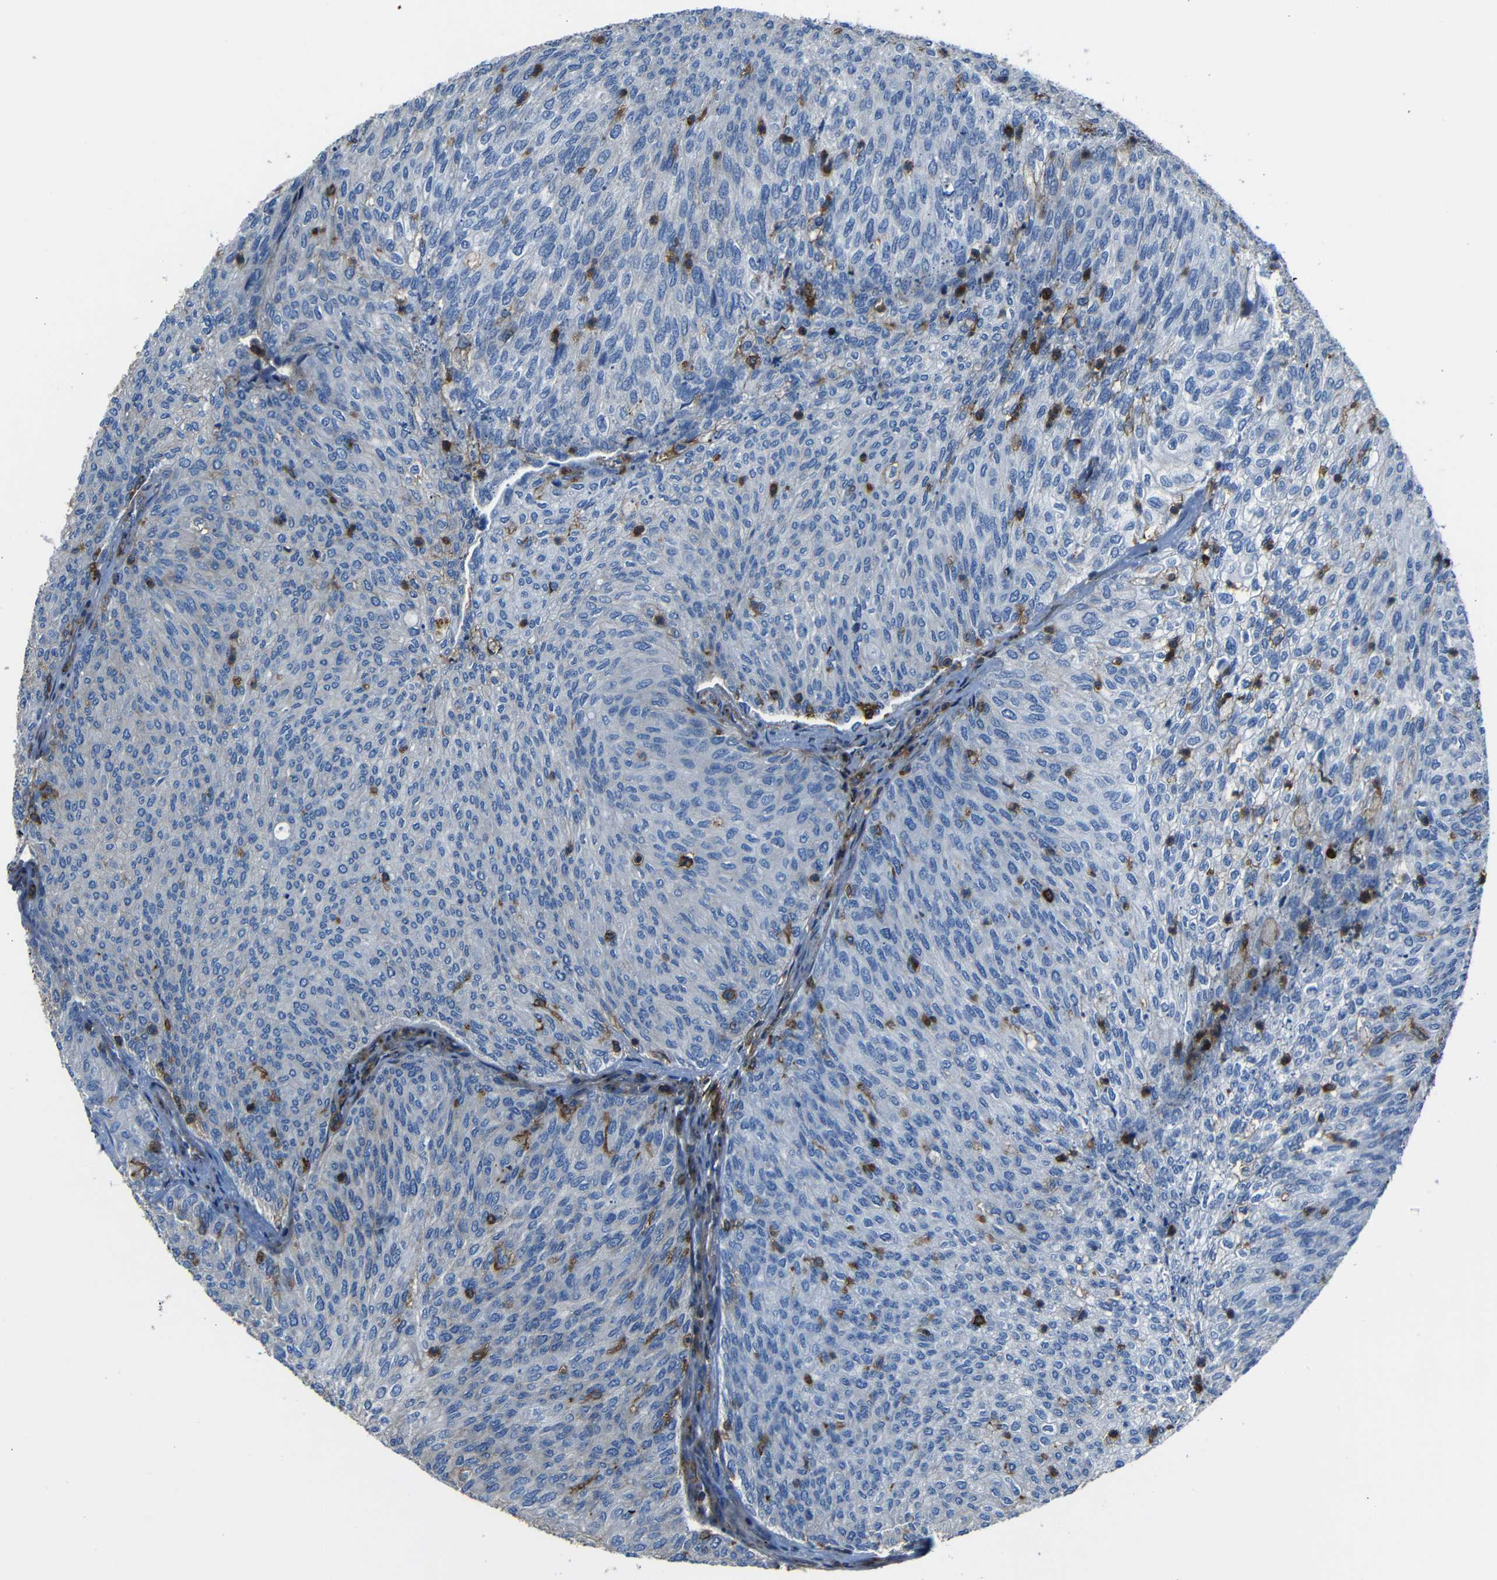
{"staining": {"intensity": "negative", "quantity": "none", "location": "none"}, "tissue": "urothelial cancer", "cell_type": "Tumor cells", "image_type": "cancer", "snomed": [{"axis": "morphology", "description": "Urothelial carcinoma, Low grade"}, {"axis": "topography", "description": "Urinary bladder"}], "caption": "DAB (3,3'-diaminobenzidine) immunohistochemical staining of urothelial carcinoma (low-grade) reveals no significant staining in tumor cells.", "gene": "ADGRE5", "patient": {"sex": "female", "age": 79}}